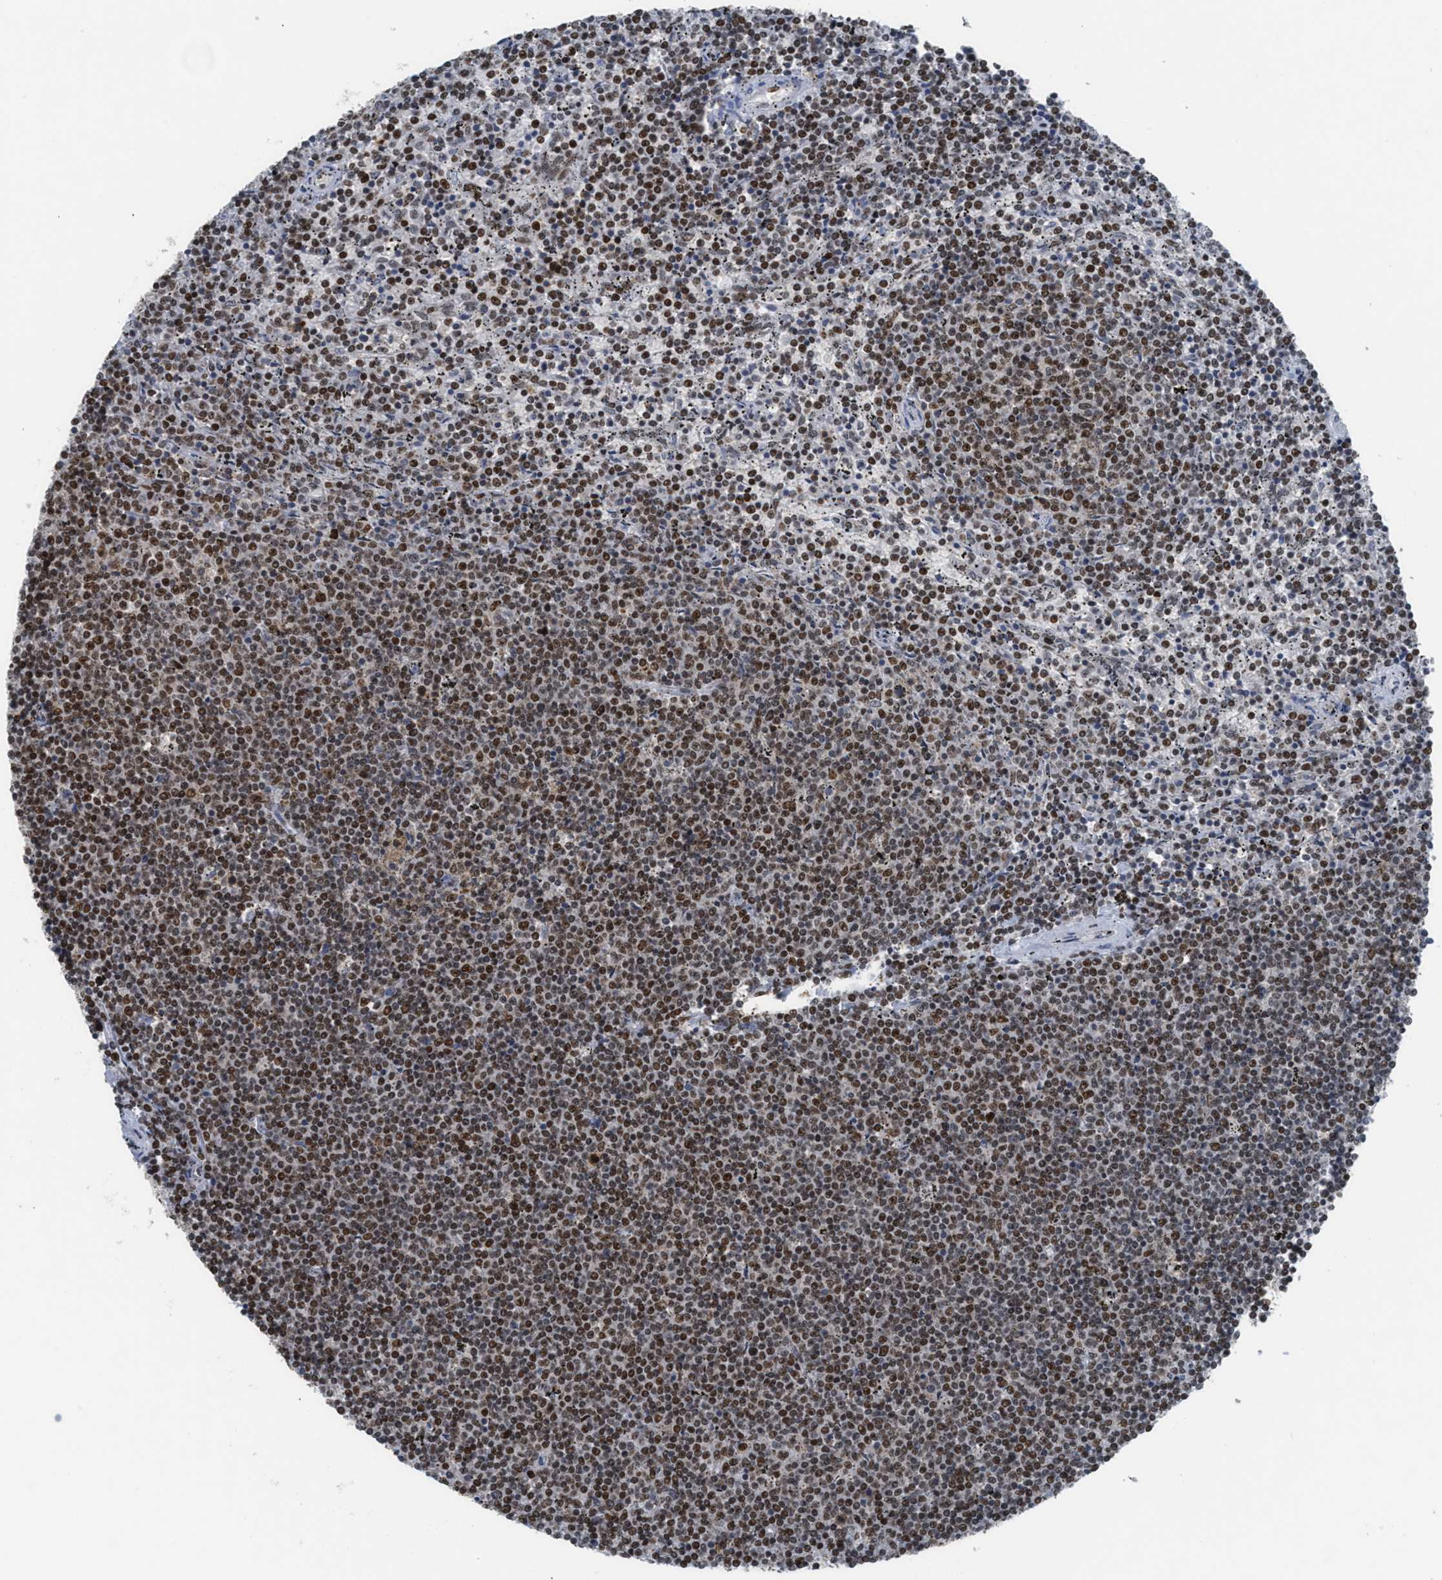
{"staining": {"intensity": "strong", "quantity": ">75%", "location": "nuclear"}, "tissue": "lymphoma", "cell_type": "Tumor cells", "image_type": "cancer", "snomed": [{"axis": "morphology", "description": "Malignant lymphoma, non-Hodgkin's type, Low grade"}, {"axis": "topography", "description": "Spleen"}], "caption": "Lymphoma stained with a brown dye reveals strong nuclear positive positivity in about >75% of tumor cells.", "gene": "RAD51B", "patient": {"sex": "female", "age": 50}}